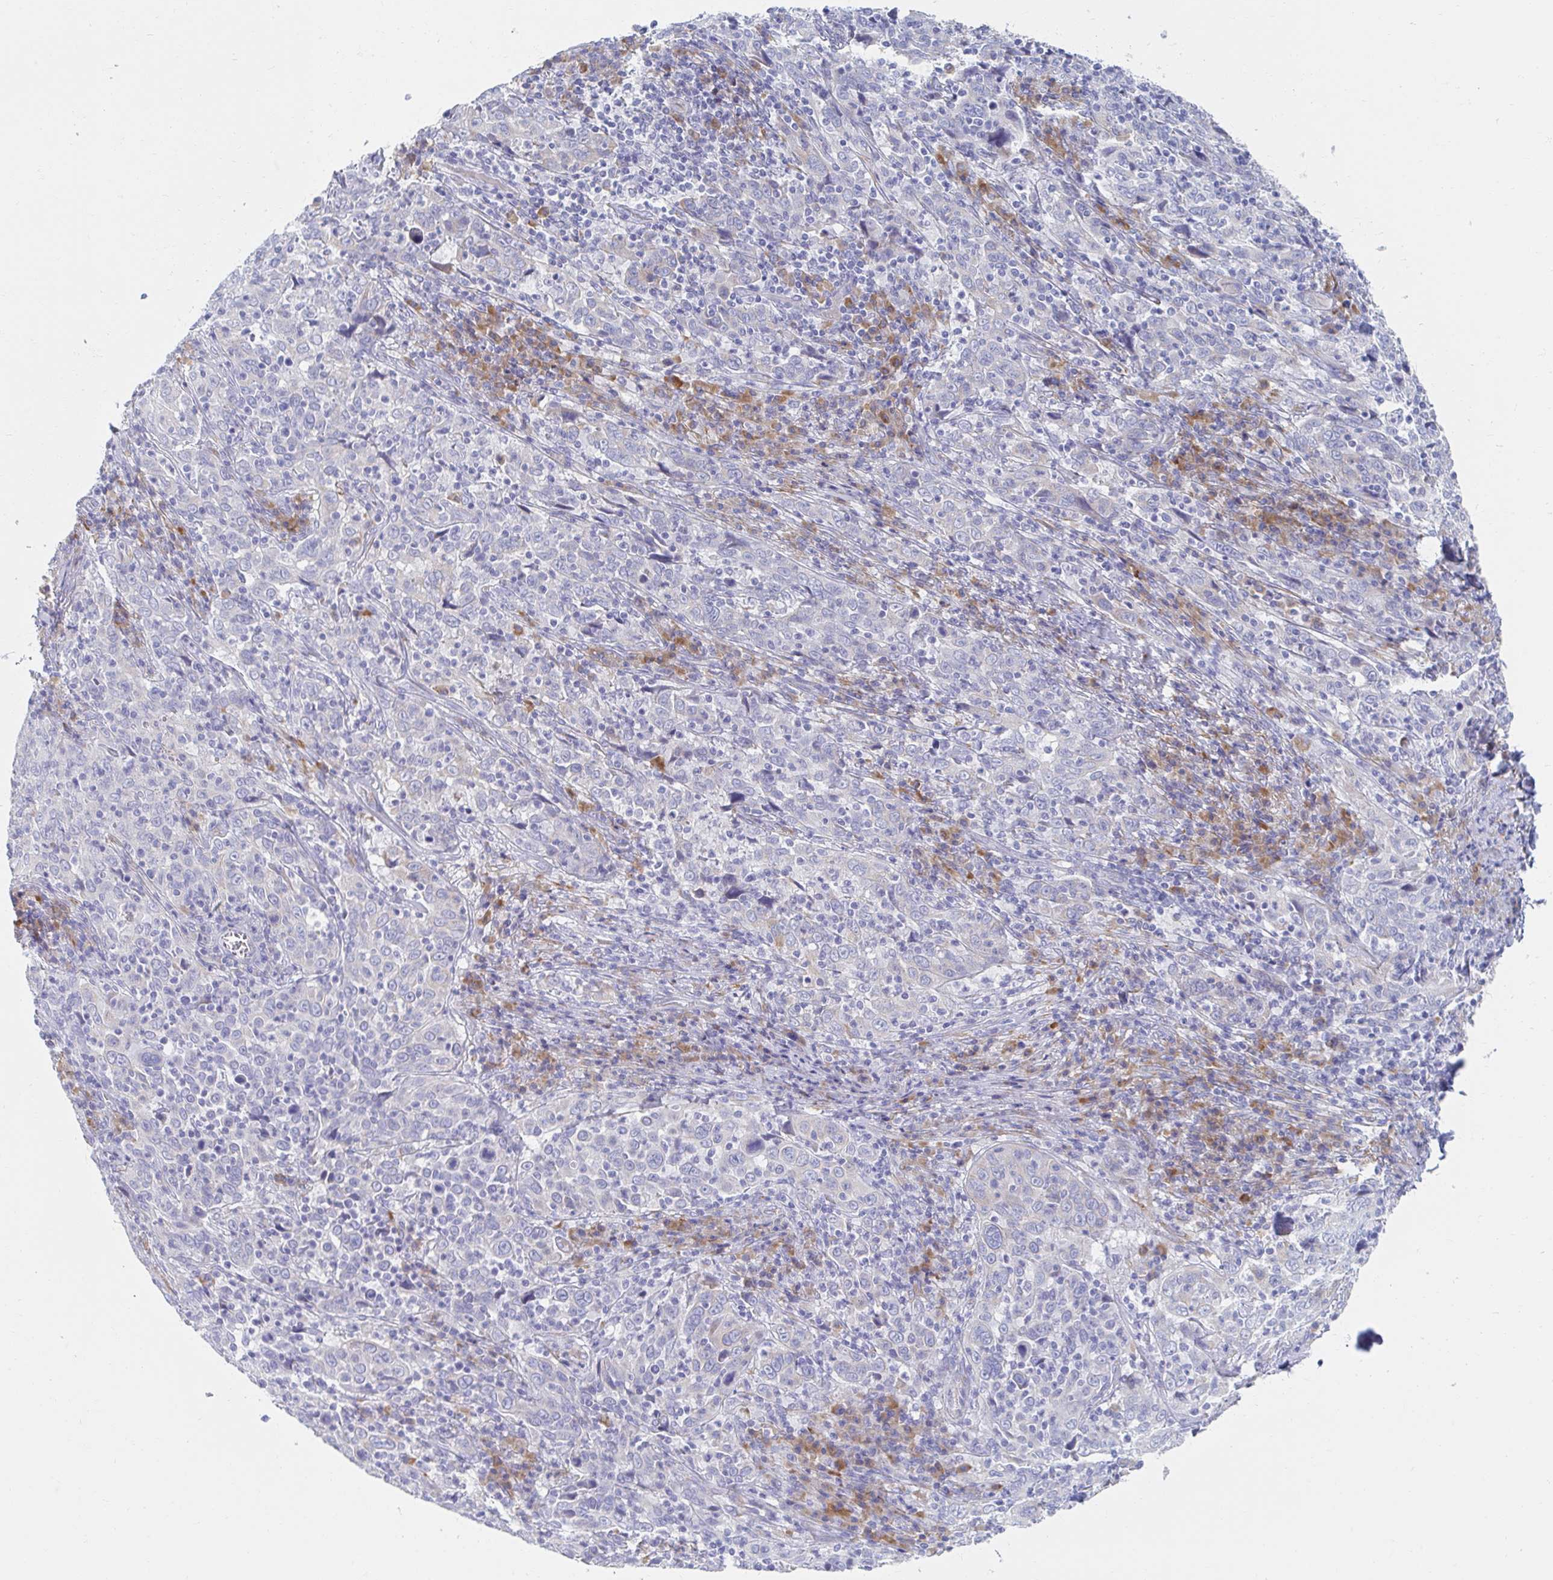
{"staining": {"intensity": "negative", "quantity": "none", "location": "none"}, "tissue": "cervical cancer", "cell_type": "Tumor cells", "image_type": "cancer", "snomed": [{"axis": "morphology", "description": "Squamous cell carcinoma, NOS"}, {"axis": "topography", "description": "Cervix"}], "caption": "DAB immunohistochemical staining of human cervical squamous cell carcinoma reveals no significant positivity in tumor cells. (IHC, brightfield microscopy, high magnification).", "gene": "MYLK2", "patient": {"sex": "female", "age": 46}}